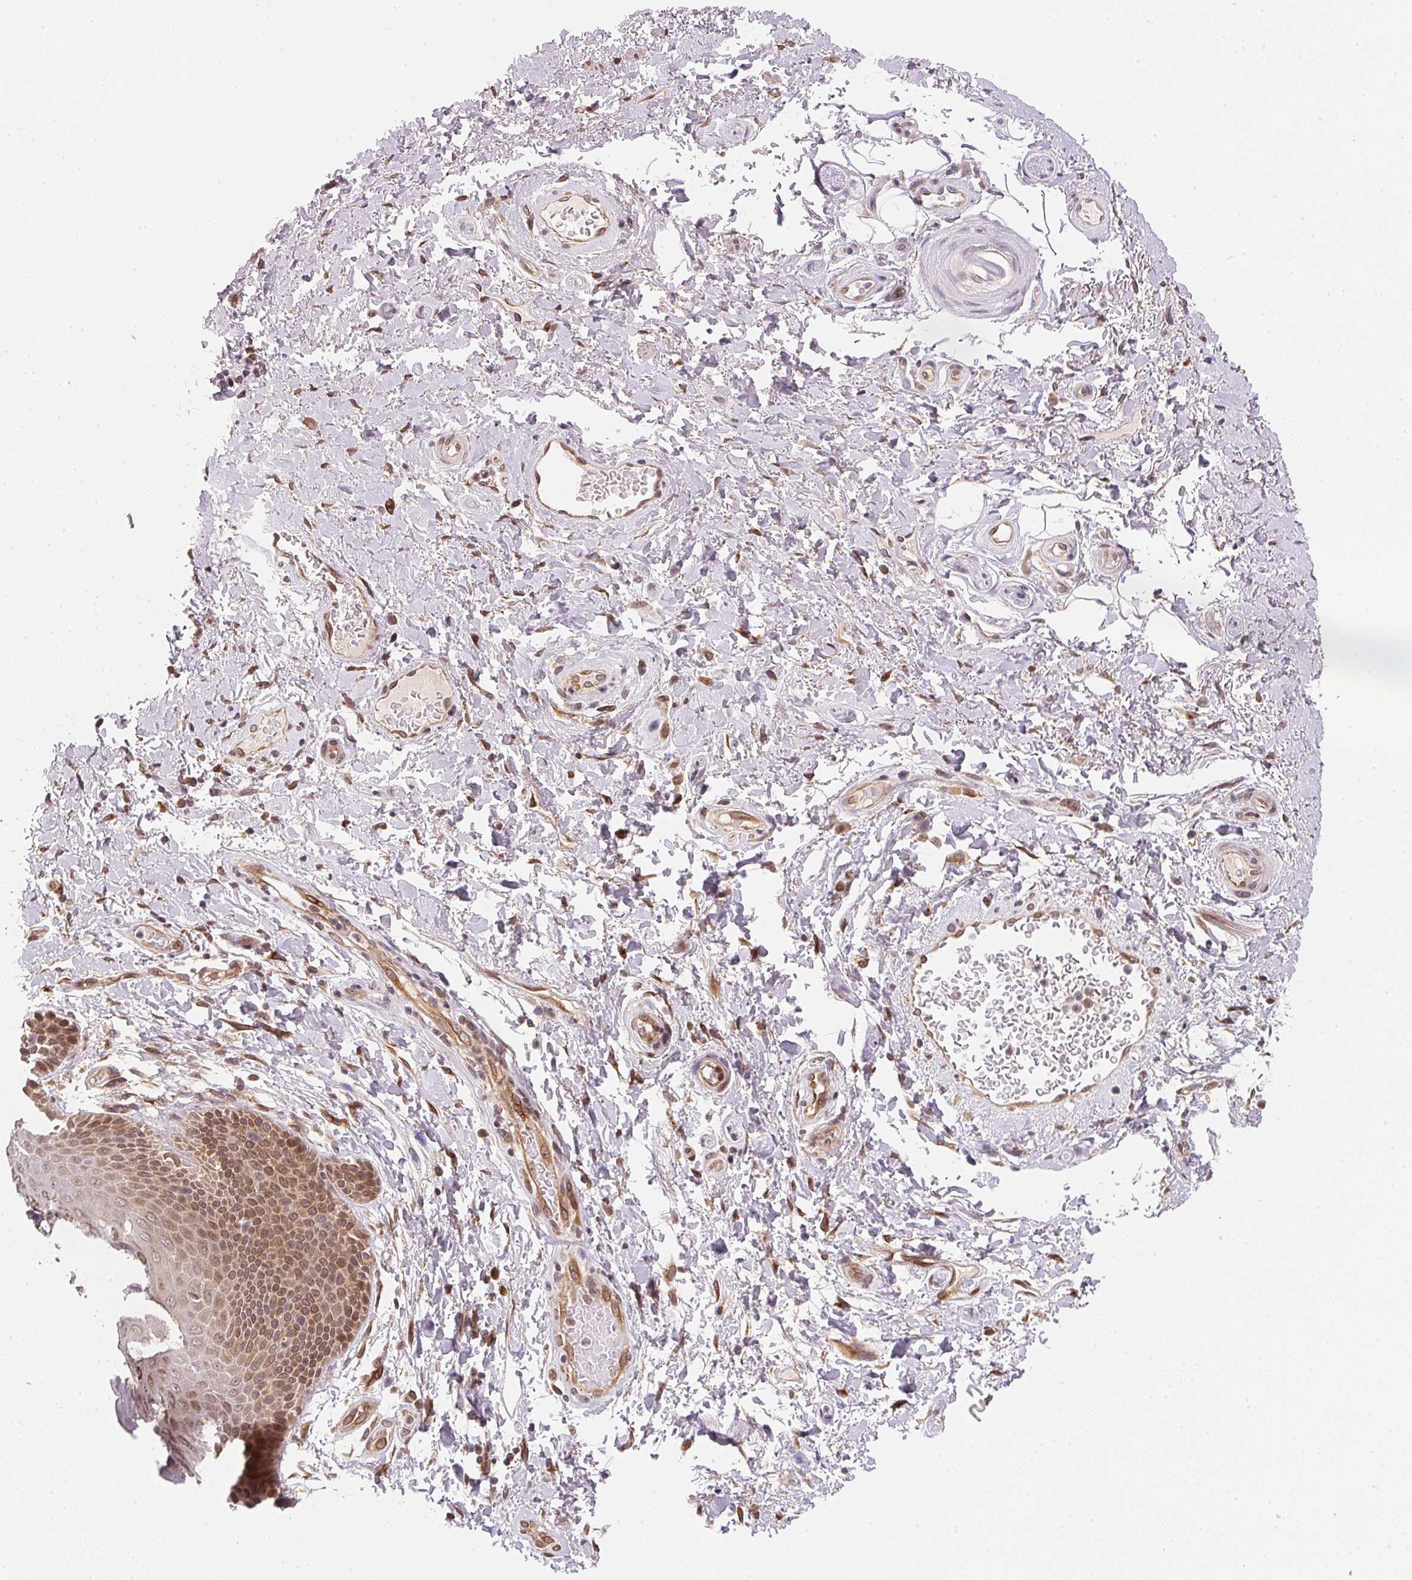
{"staining": {"intensity": "moderate", "quantity": "25%-75%", "location": "cytoplasmic/membranous"}, "tissue": "skin", "cell_type": "Epidermal cells", "image_type": "normal", "snomed": [{"axis": "morphology", "description": "Normal tissue, NOS"}, {"axis": "topography", "description": "Anal"}, {"axis": "topography", "description": "Peripheral nerve tissue"}], "caption": "An immunohistochemistry histopathology image of benign tissue is shown. Protein staining in brown highlights moderate cytoplasmic/membranous positivity in skin within epidermal cells.", "gene": "EI24", "patient": {"sex": "male", "age": 51}}